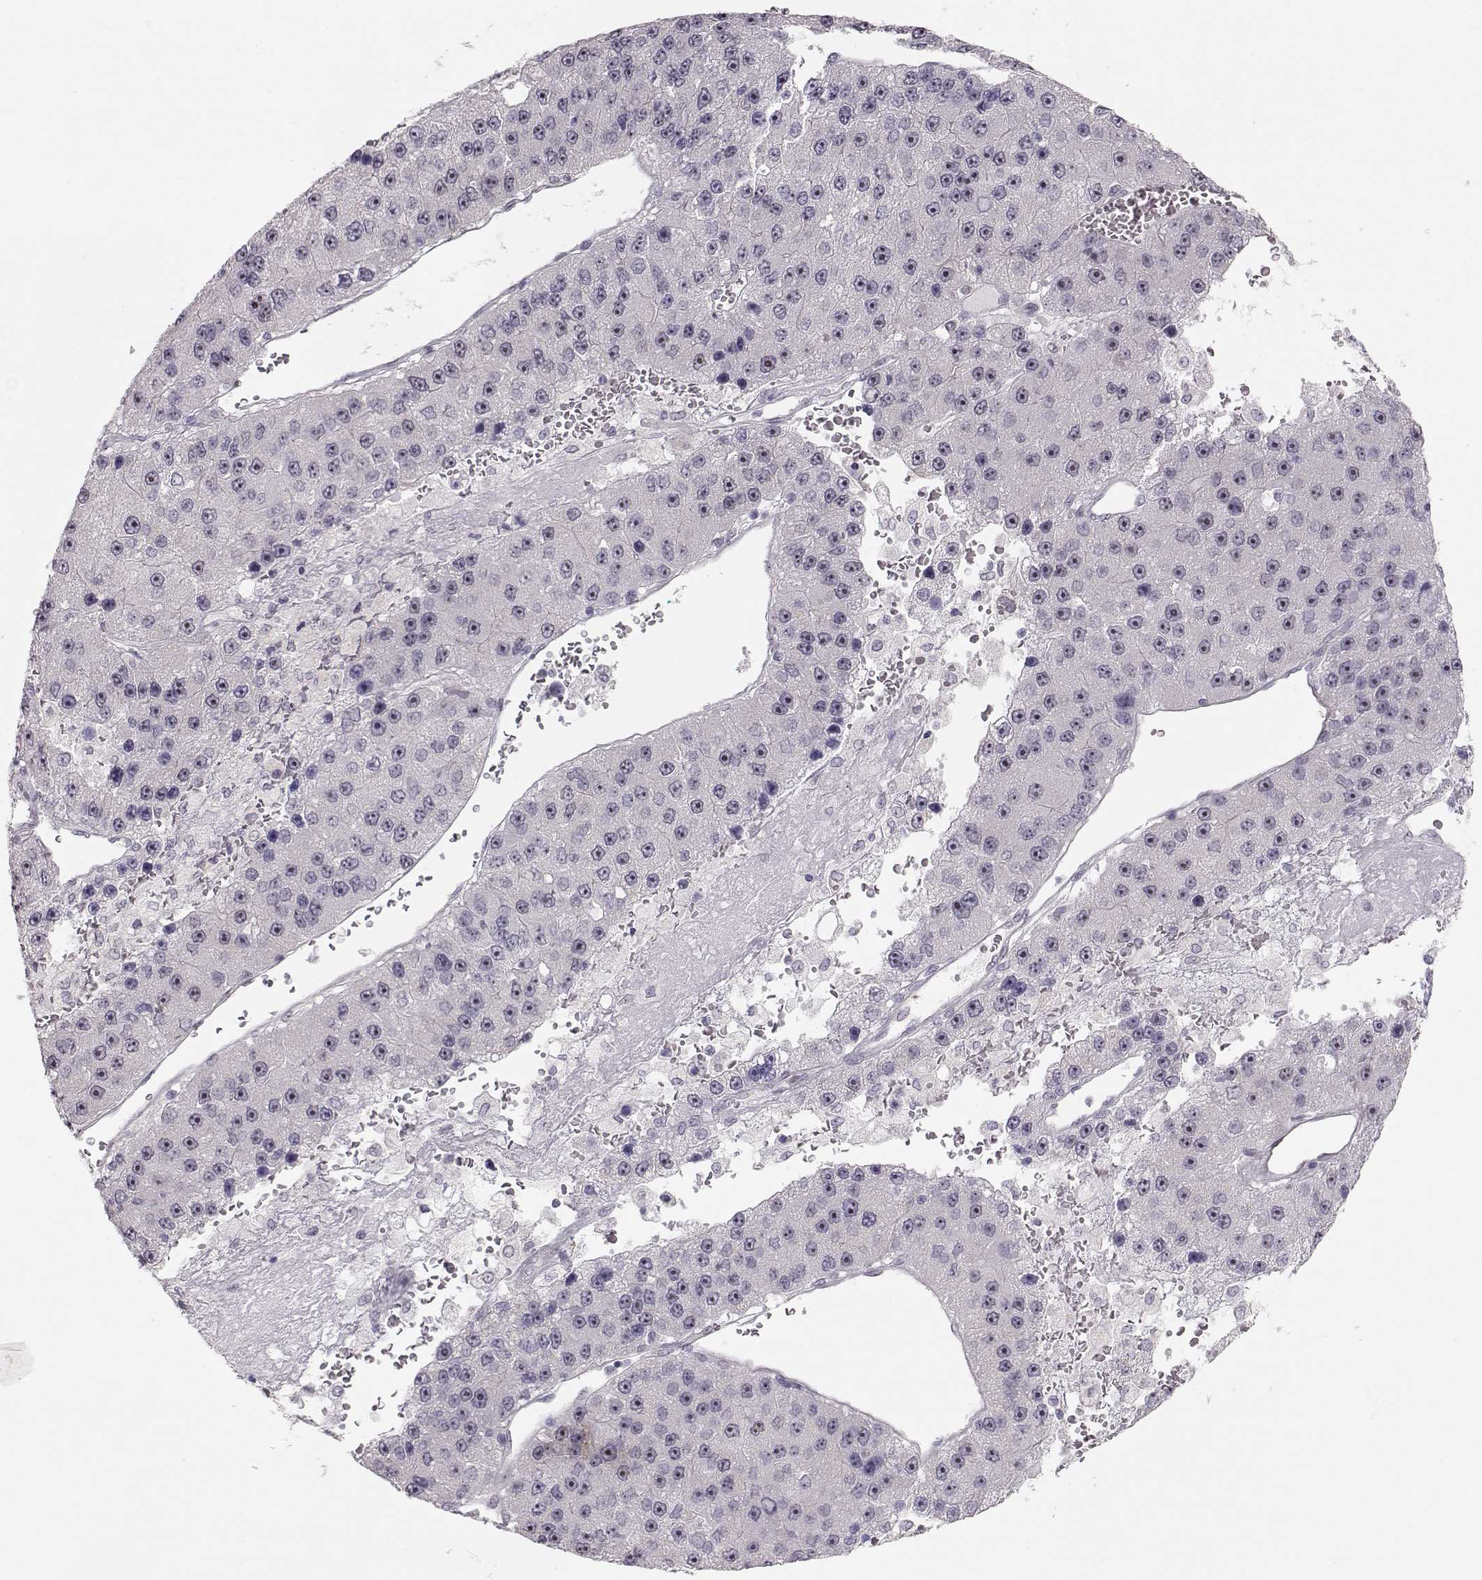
{"staining": {"intensity": "negative", "quantity": "none", "location": "none"}, "tissue": "liver cancer", "cell_type": "Tumor cells", "image_type": "cancer", "snomed": [{"axis": "morphology", "description": "Carcinoma, Hepatocellular, NOS"}, {"axis": "topography", "description": "Liver"}], "caption": "Human hepatocellular carcinoma (liver) stained for a protein using immunohistochemistry (IHC) reveals no staining in tumor cells.", "gene": "FAM205A", "patient": {"sex": "female", "age": 73}}